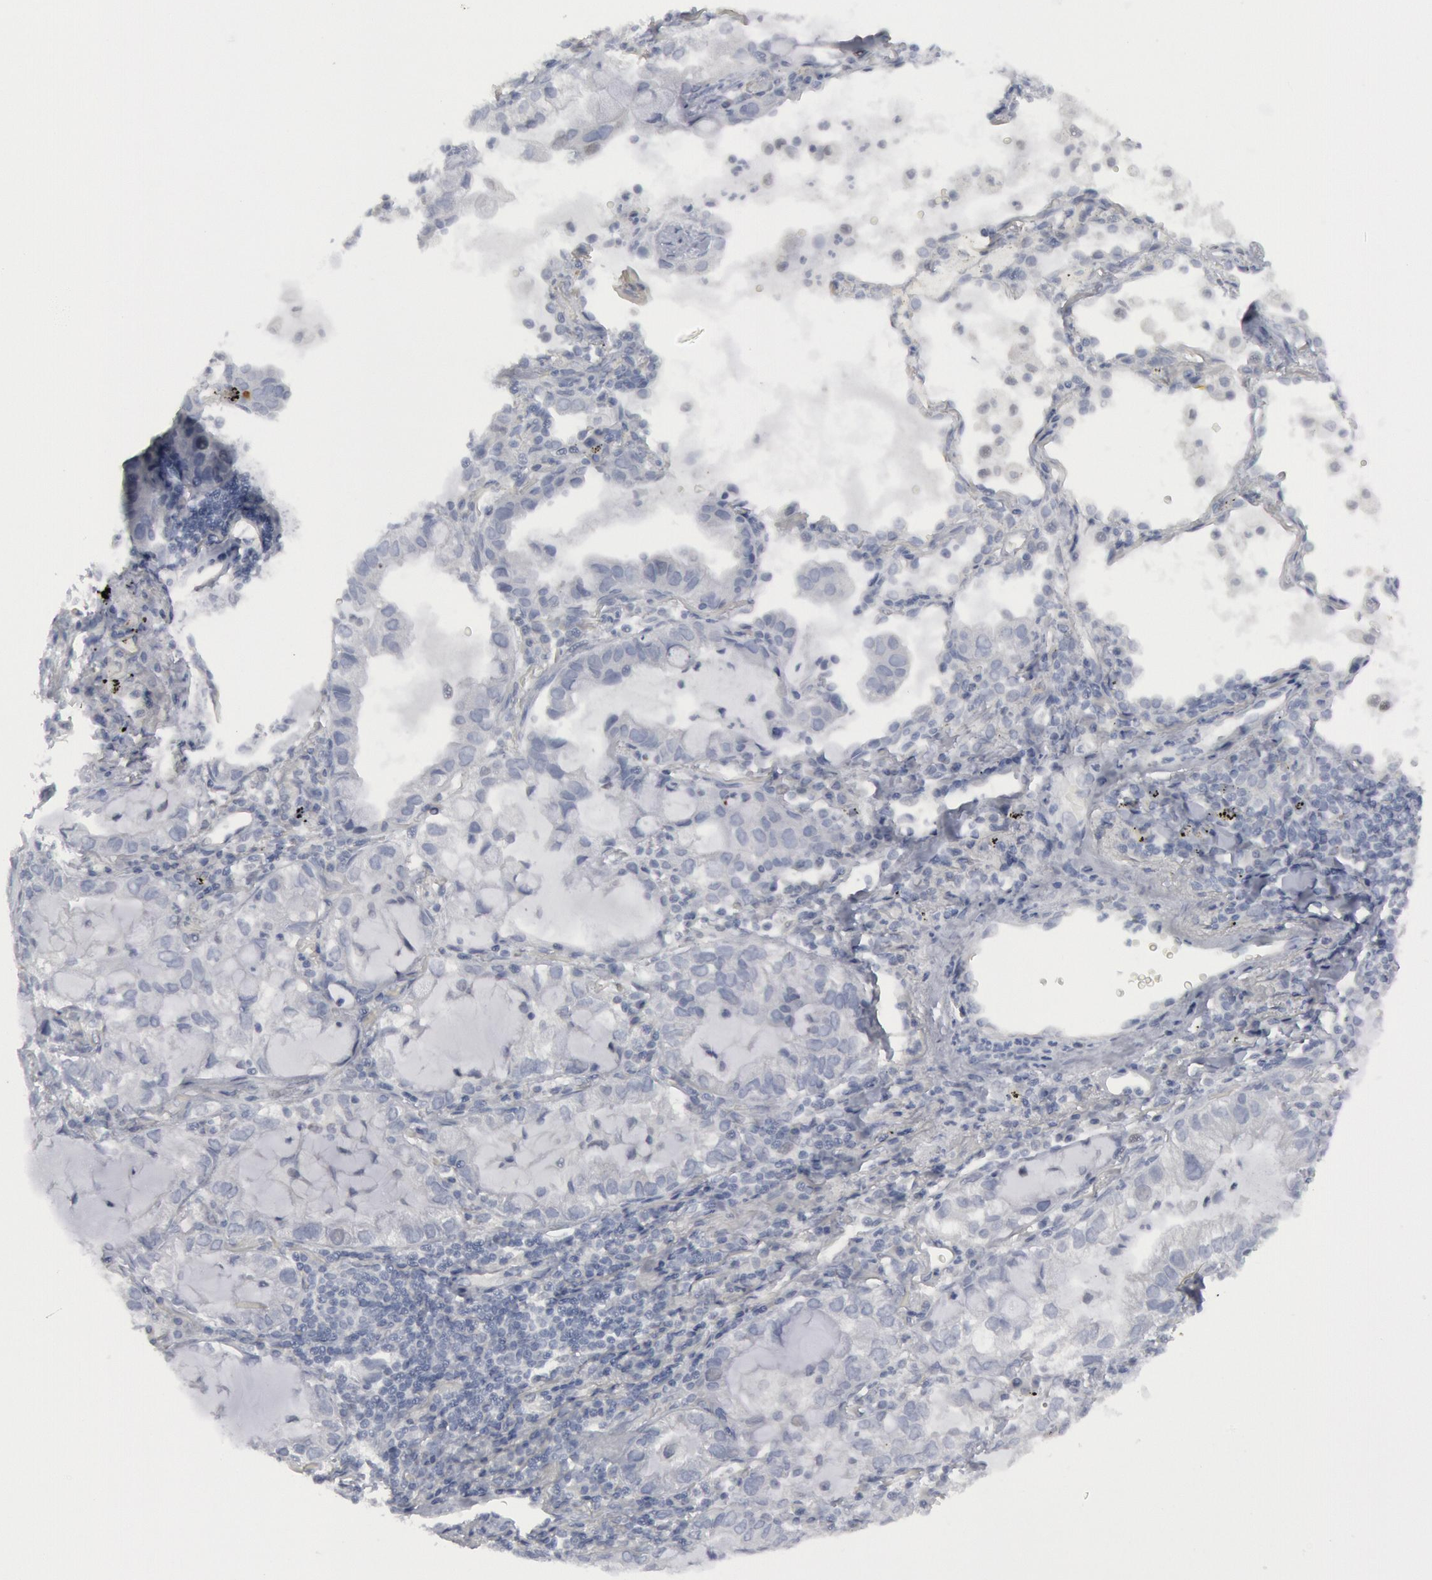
{"staining": {"intensity": "negative", "quantity": "none", "location": "none"}, "tissue": "lung cancer", "cell_type": "Tumor cells", "image_type": "cancer", "snomed": [{"axis": "morphology", "description": "Adenocarcinoma, NOS"}, {"axis": "topography", "description": "Lung"}], "caption": "This is an IHC image of lung cancer (adenocarcinoma). There is no expression in tumor cells.", "gene": "DMC1", "patient": {"sex": "female", "age": 50}}